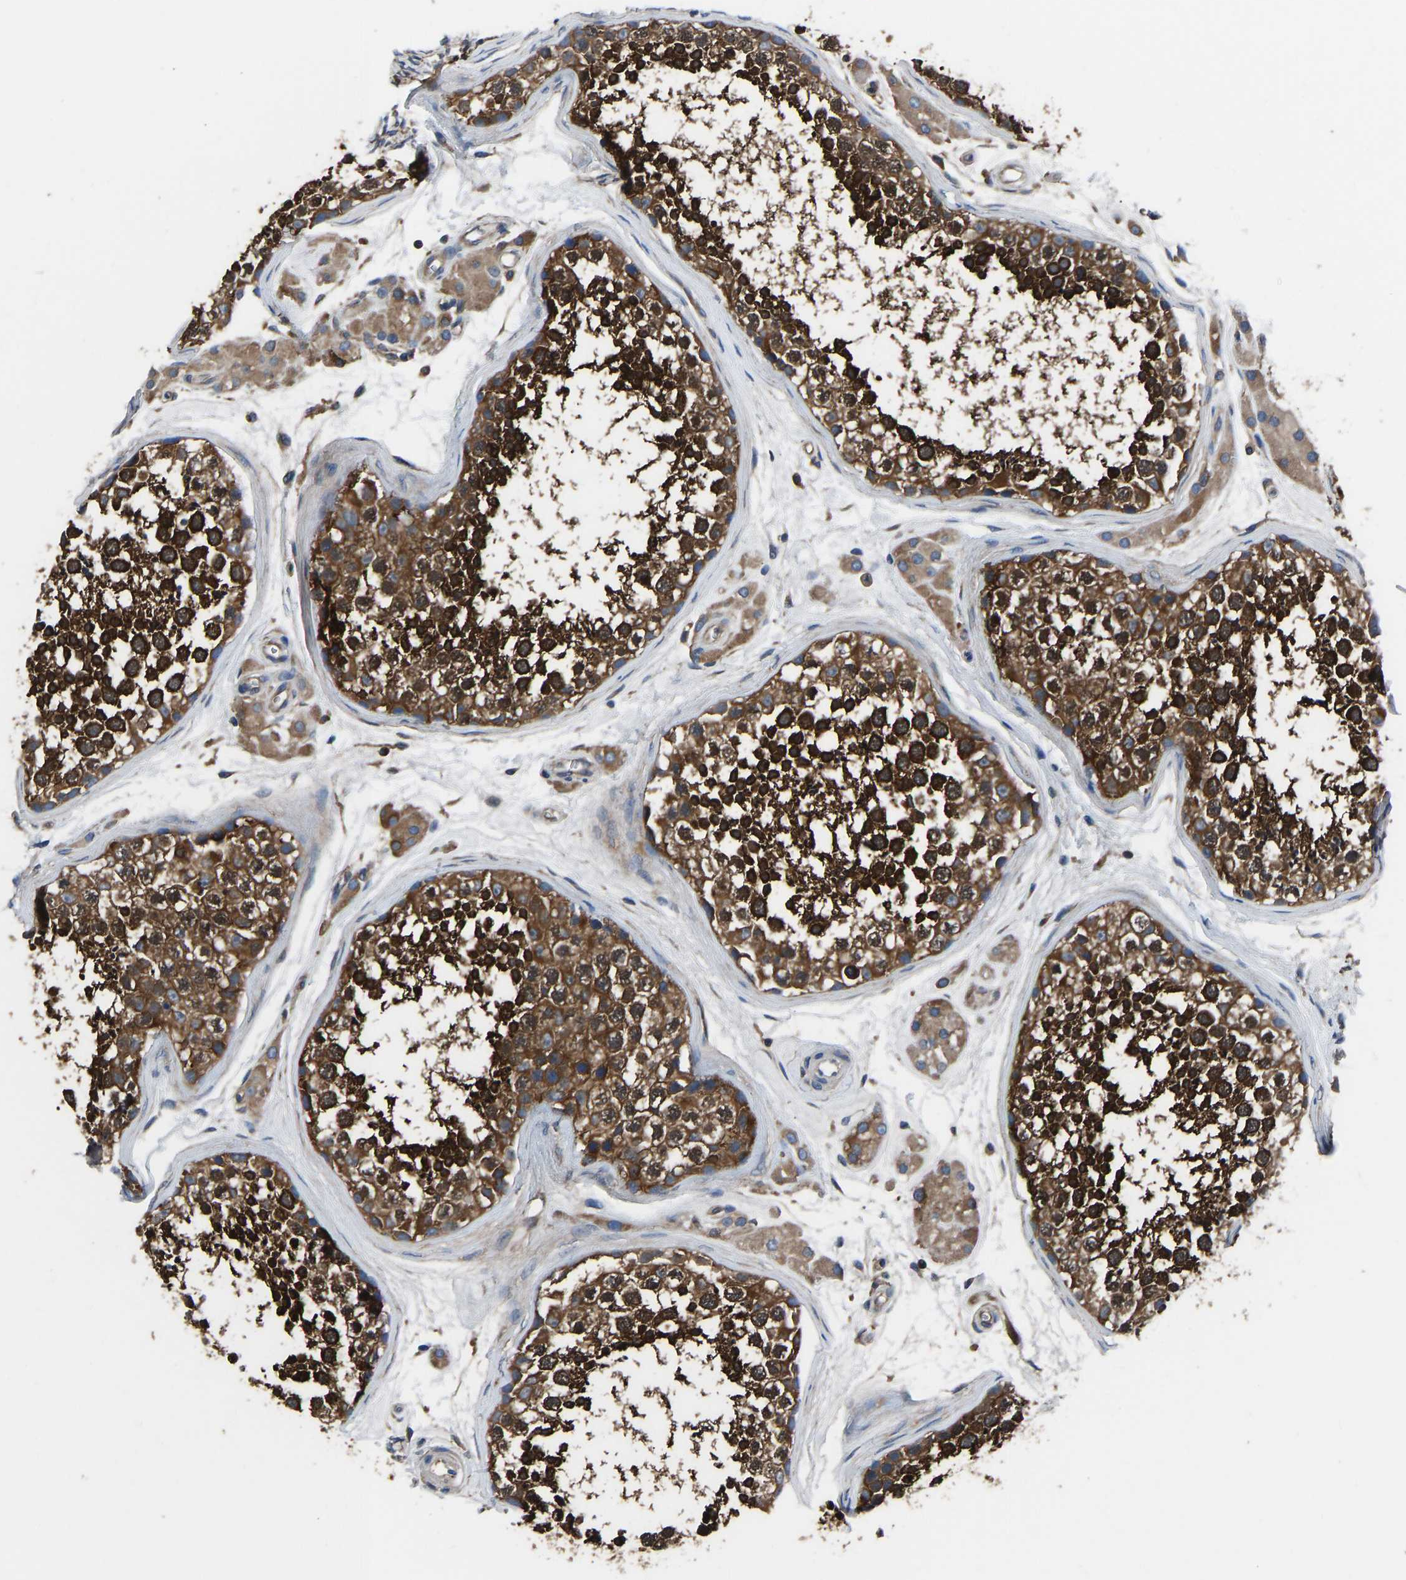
{"staining": {"intensity": "strong", "quantity": ">75%", "location": "cytoplasmic/membranous"}, "tissue": "testis", "cell_type": "Cells in seminiferous ducts", "image_type": "normal", "snomed": [{"axis": "morphology", "description": "Normal tissue, NOS"}, {"axis": "topography", "description": "Testis"}], "caption": "This micrograph shows immunohistochemistry staining of normal human testis, with high strong cytoplasmic/membranous positivity in about >75% of cells in seminiferous ducts.", "gene": "PRKAR1A", "patient": {"sex": "male", "age": 56}}